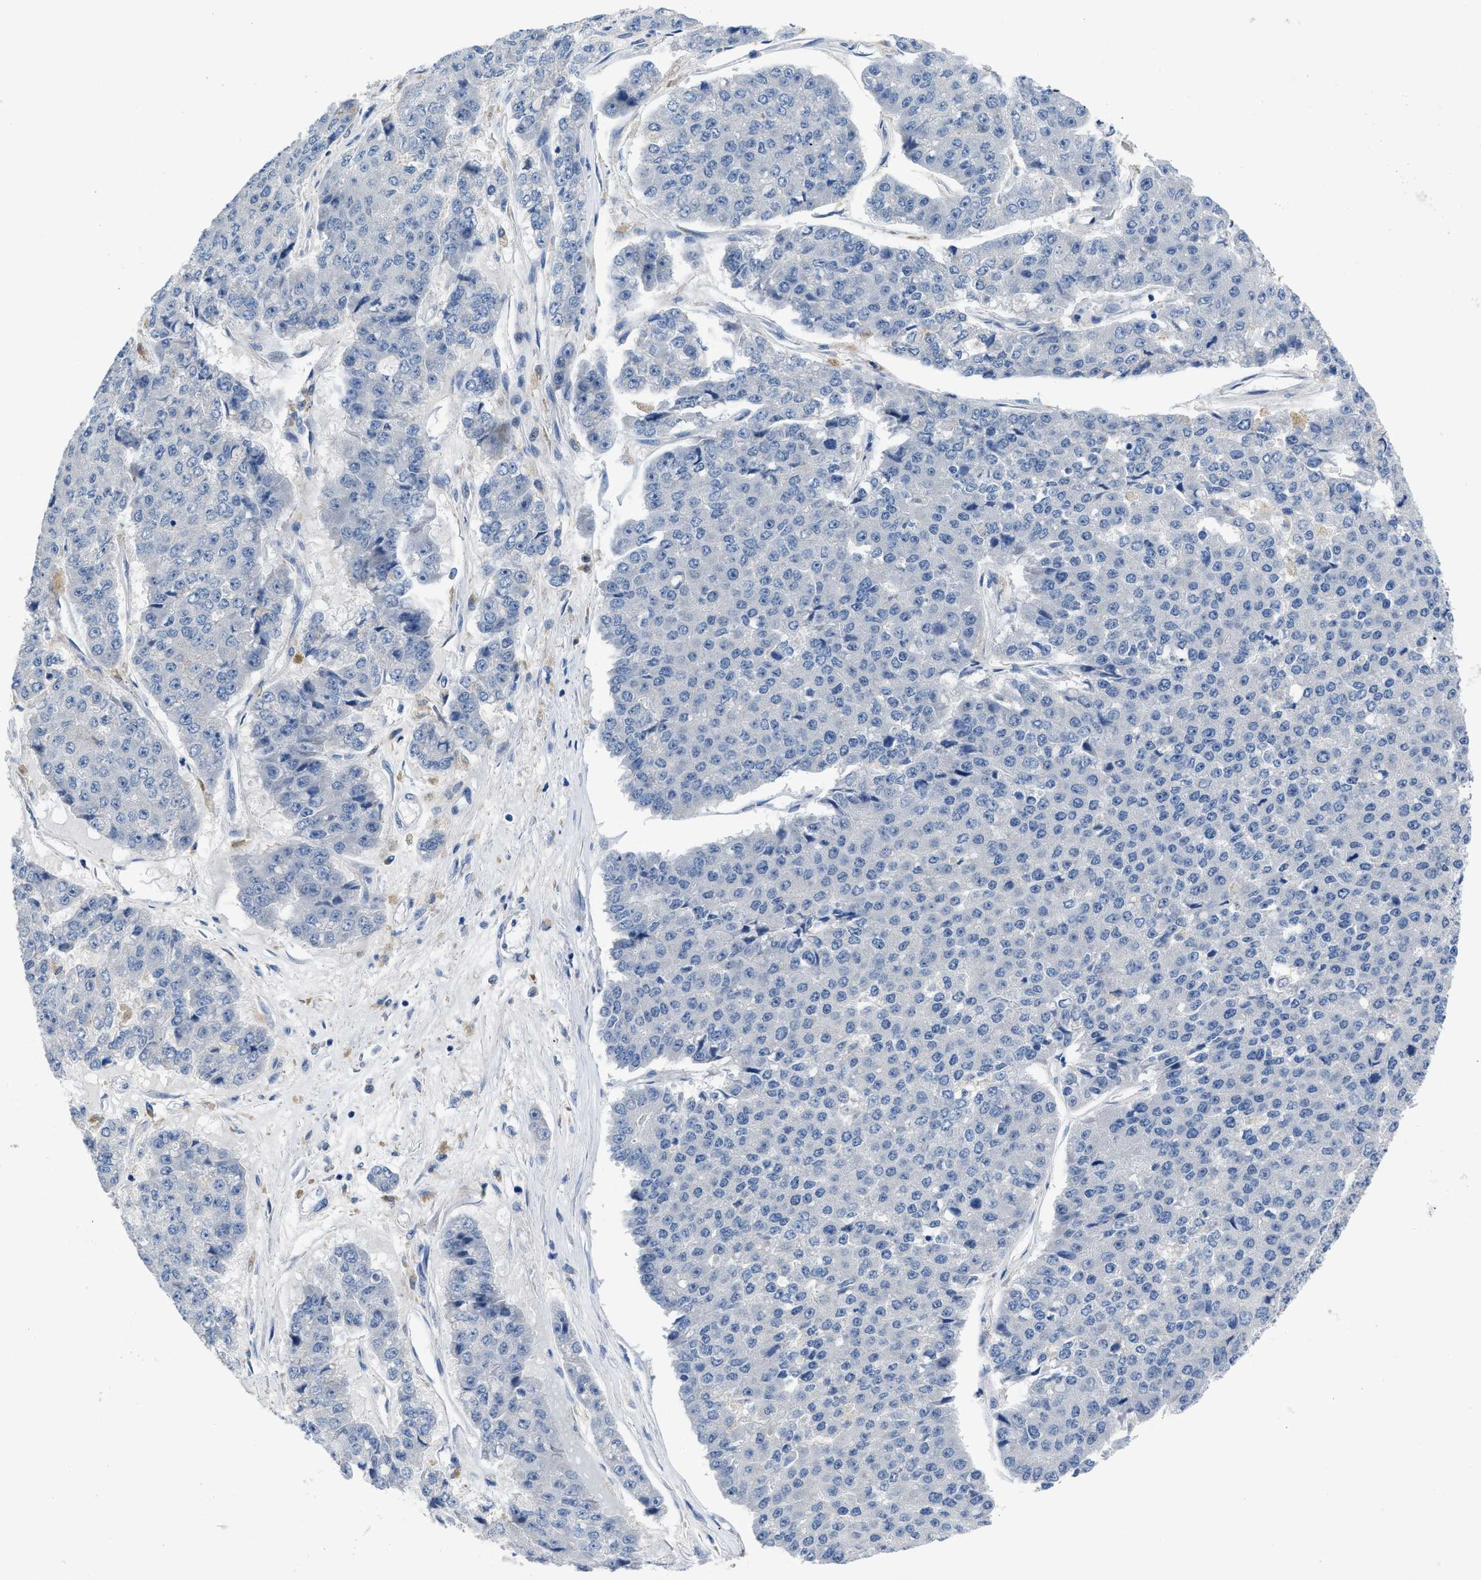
{"staining": {"intensity": "negative", "quantity": "none", "location": "none"}, "tissue": "pancreatic cancer", "cell_type": "Tumor cells", "image_type": "cancer", "snomed": [{"axis": "morphology", "description": "Adenocarcinoma, NOS"}, {"axis": "topography", "description": "Pancreas"}], "caption": "A histopathology image of human pancreatic cancer (adenocarcinoma) is negative for staining in tumor cells.", "gene": "PYY", "patient": {"sex": "male", "age": 50}}